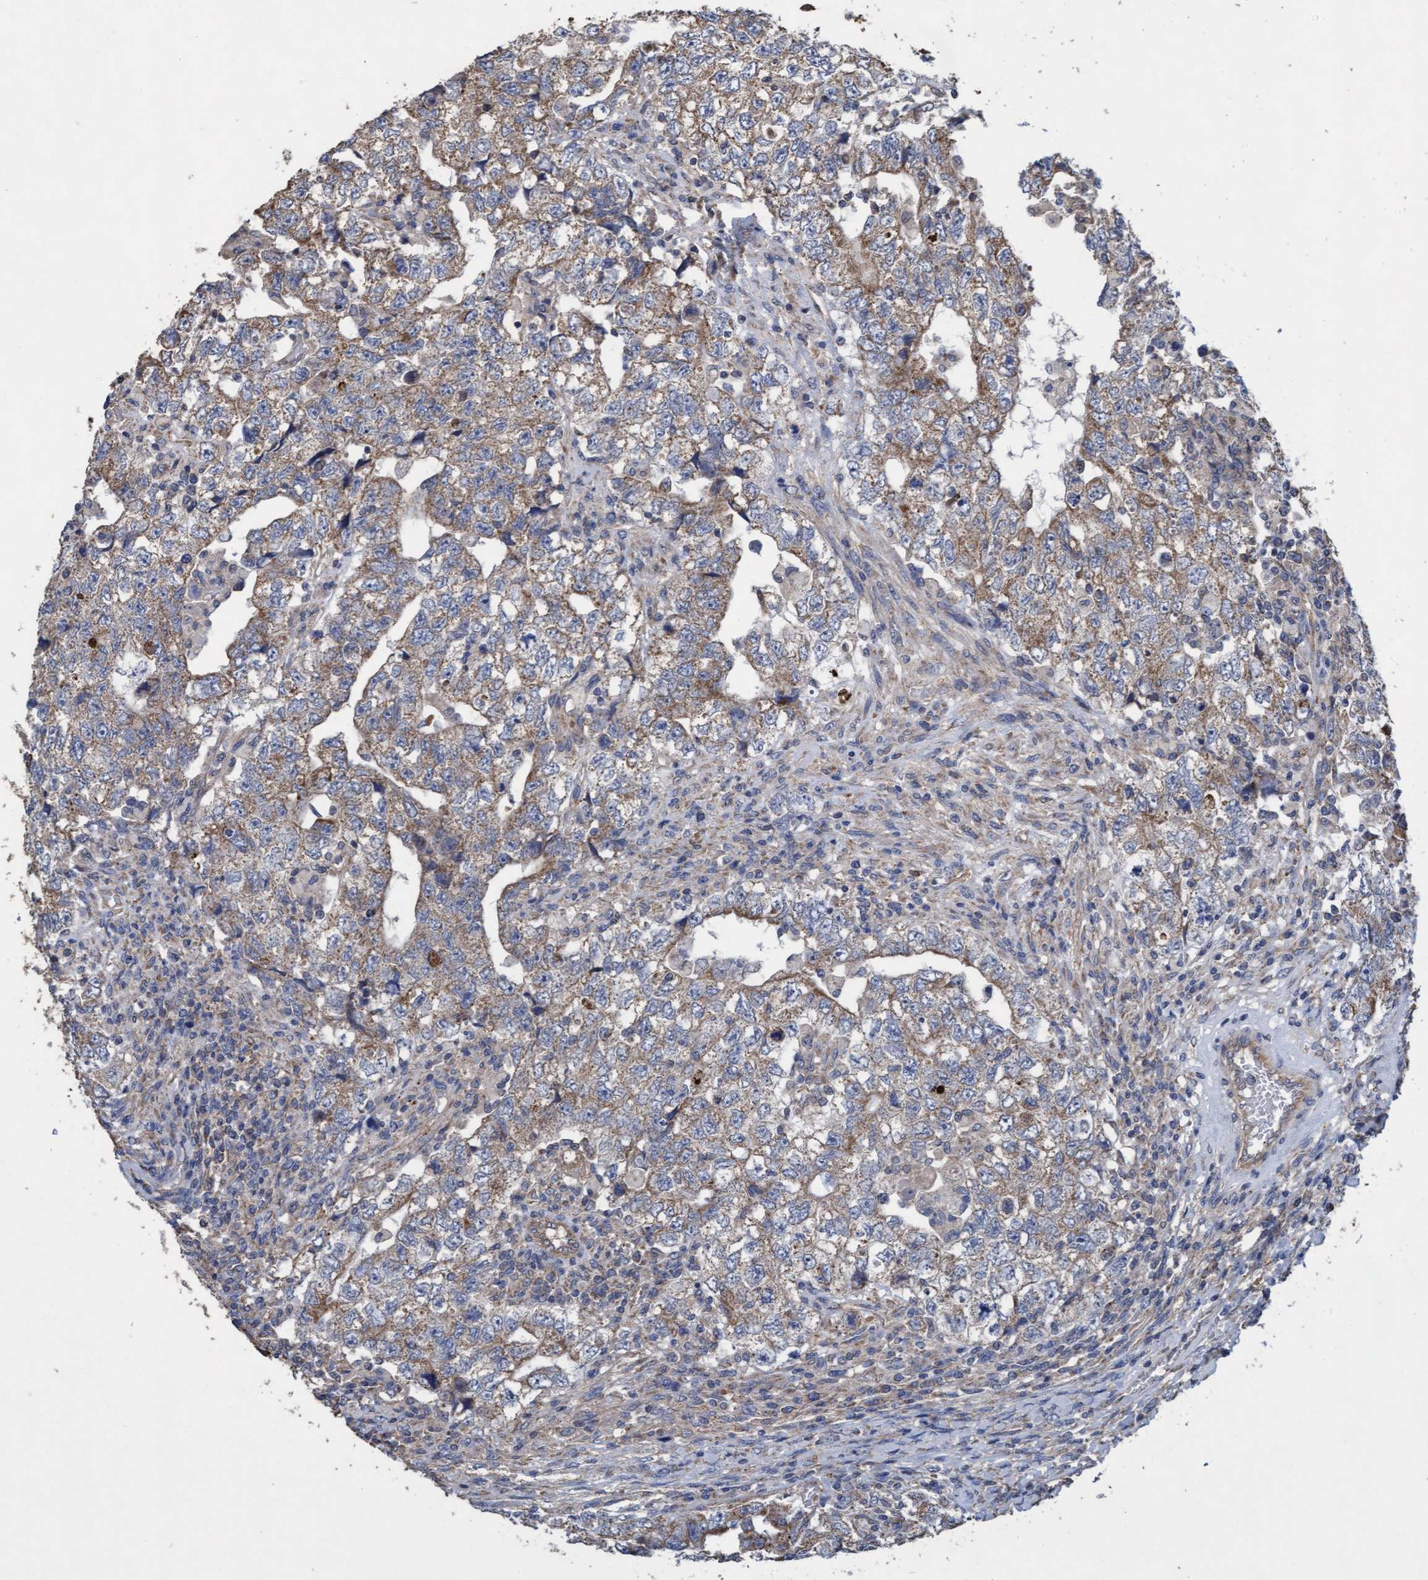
{"staining": {"intensity": "weak", "quantity": ">75%", "location": "cytoplasmic/membranous"}, "tissue": "testis cancer", "cell_type": "Tumor cells", "image_type": "cancer", "snomed": [{"axis": "morphology", "description": "Carcinoma, Embryonal, NOS"}, {"axis": "topography", "description": "Testis"}], "caption": "A brown stain labels weak cytoplasmic/membranous expression of a protein in testis cancer (embryonal carcinoma) tumor cells.", "gene": "MRPL38", "patient": {"sex": "male", "age": 36}}